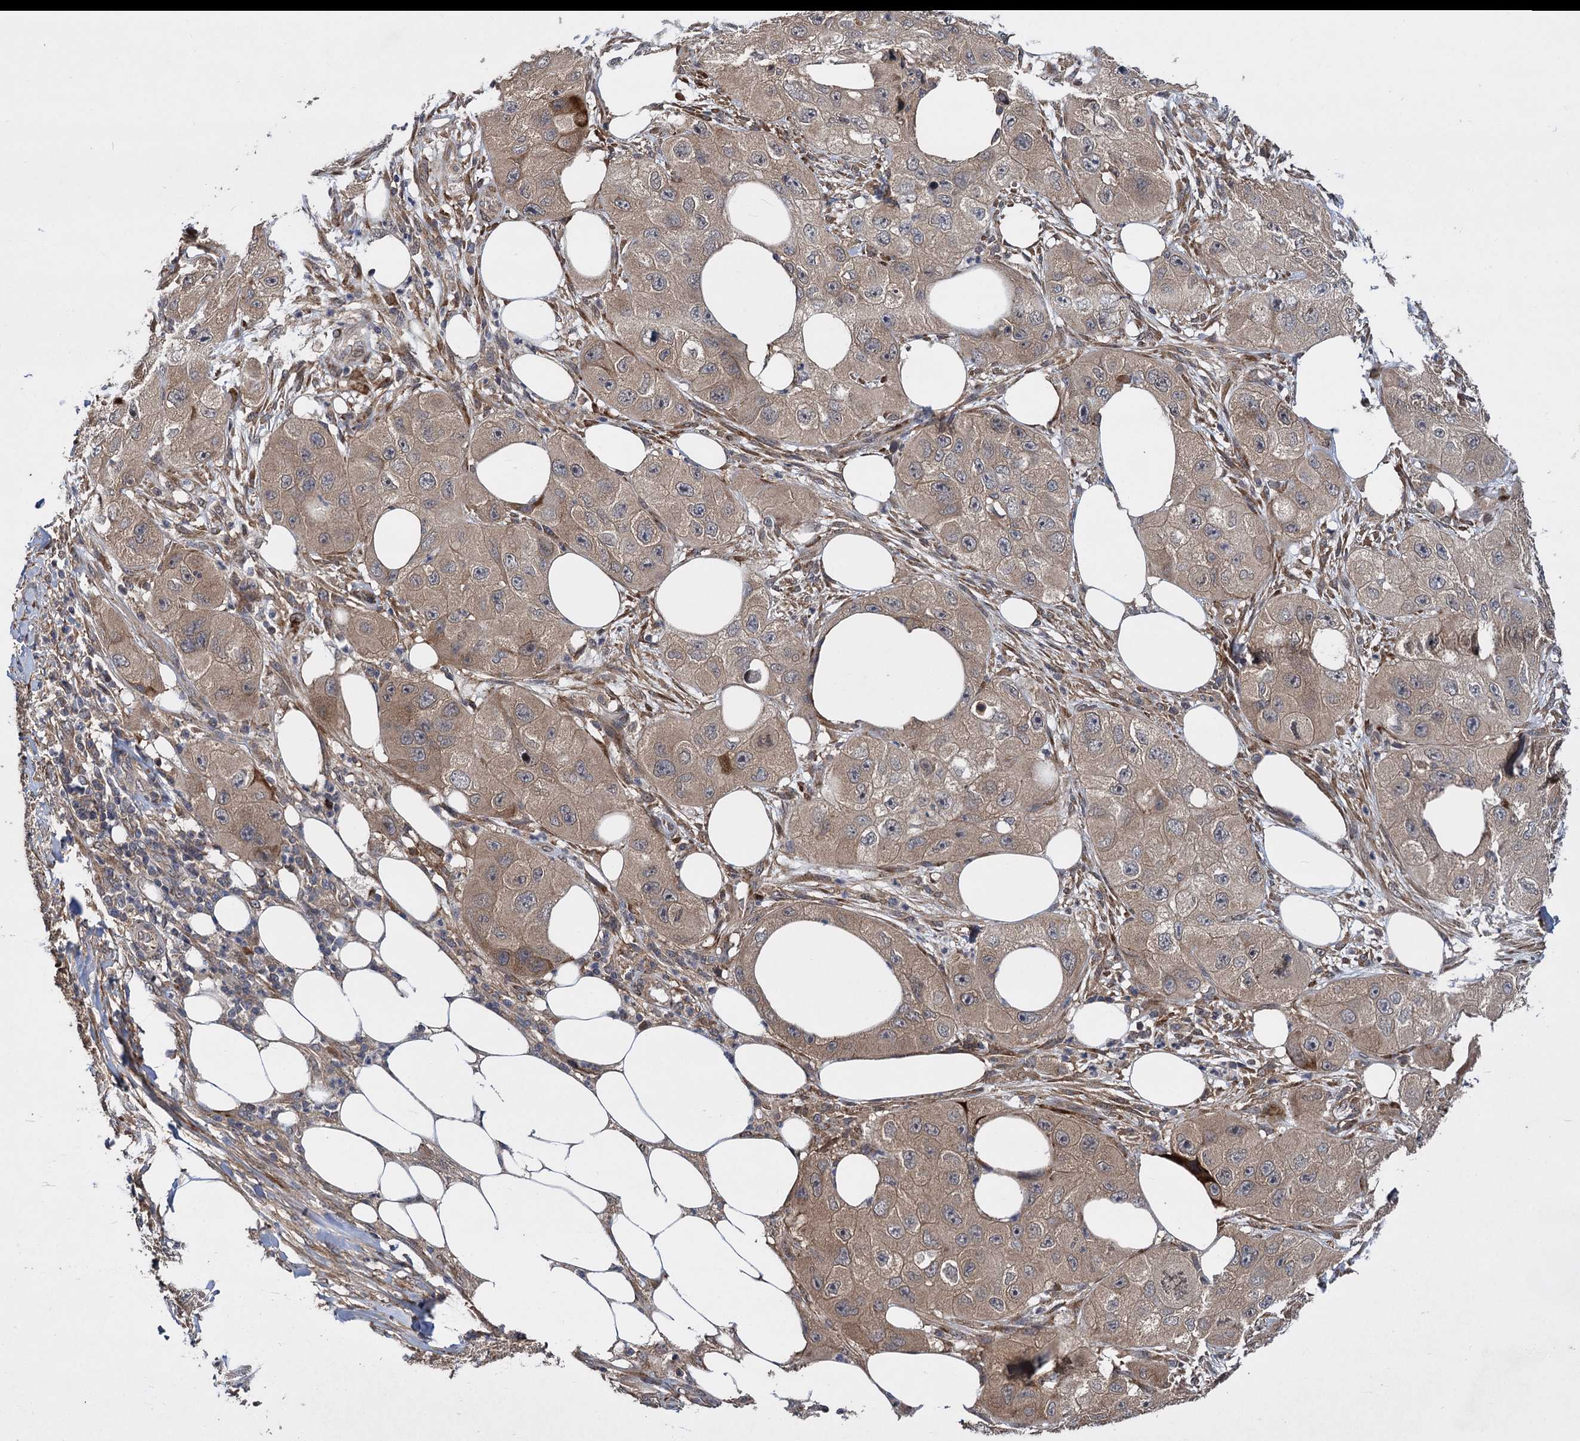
{"staining": {"intensity": "weak", "quantity": ">75%", "location": "cytoplasmic/membranous"}, "tissue": "skin cancer", "cell_type": "Tumor cells", "image_type": "cancer", "snomed": [{"axis": "morphology", "description": "Squamous cell carcinoma, NOS"}, {"axis": "topography", "description": "Skin"}, {"axis": "topography", "description": "Subcutis"}], "caption": "This image demonstrates squamous cell carcinoma (skin) stained with immunohistochemistry (IHC) to label a protein in brown. The cytoplasmic/membranous of tumor cells show weak positivity for the protein. Nuclei are counter-stained blue.", "gene": "INPPL1", "patient": {"sex": "male", "age": 73}}